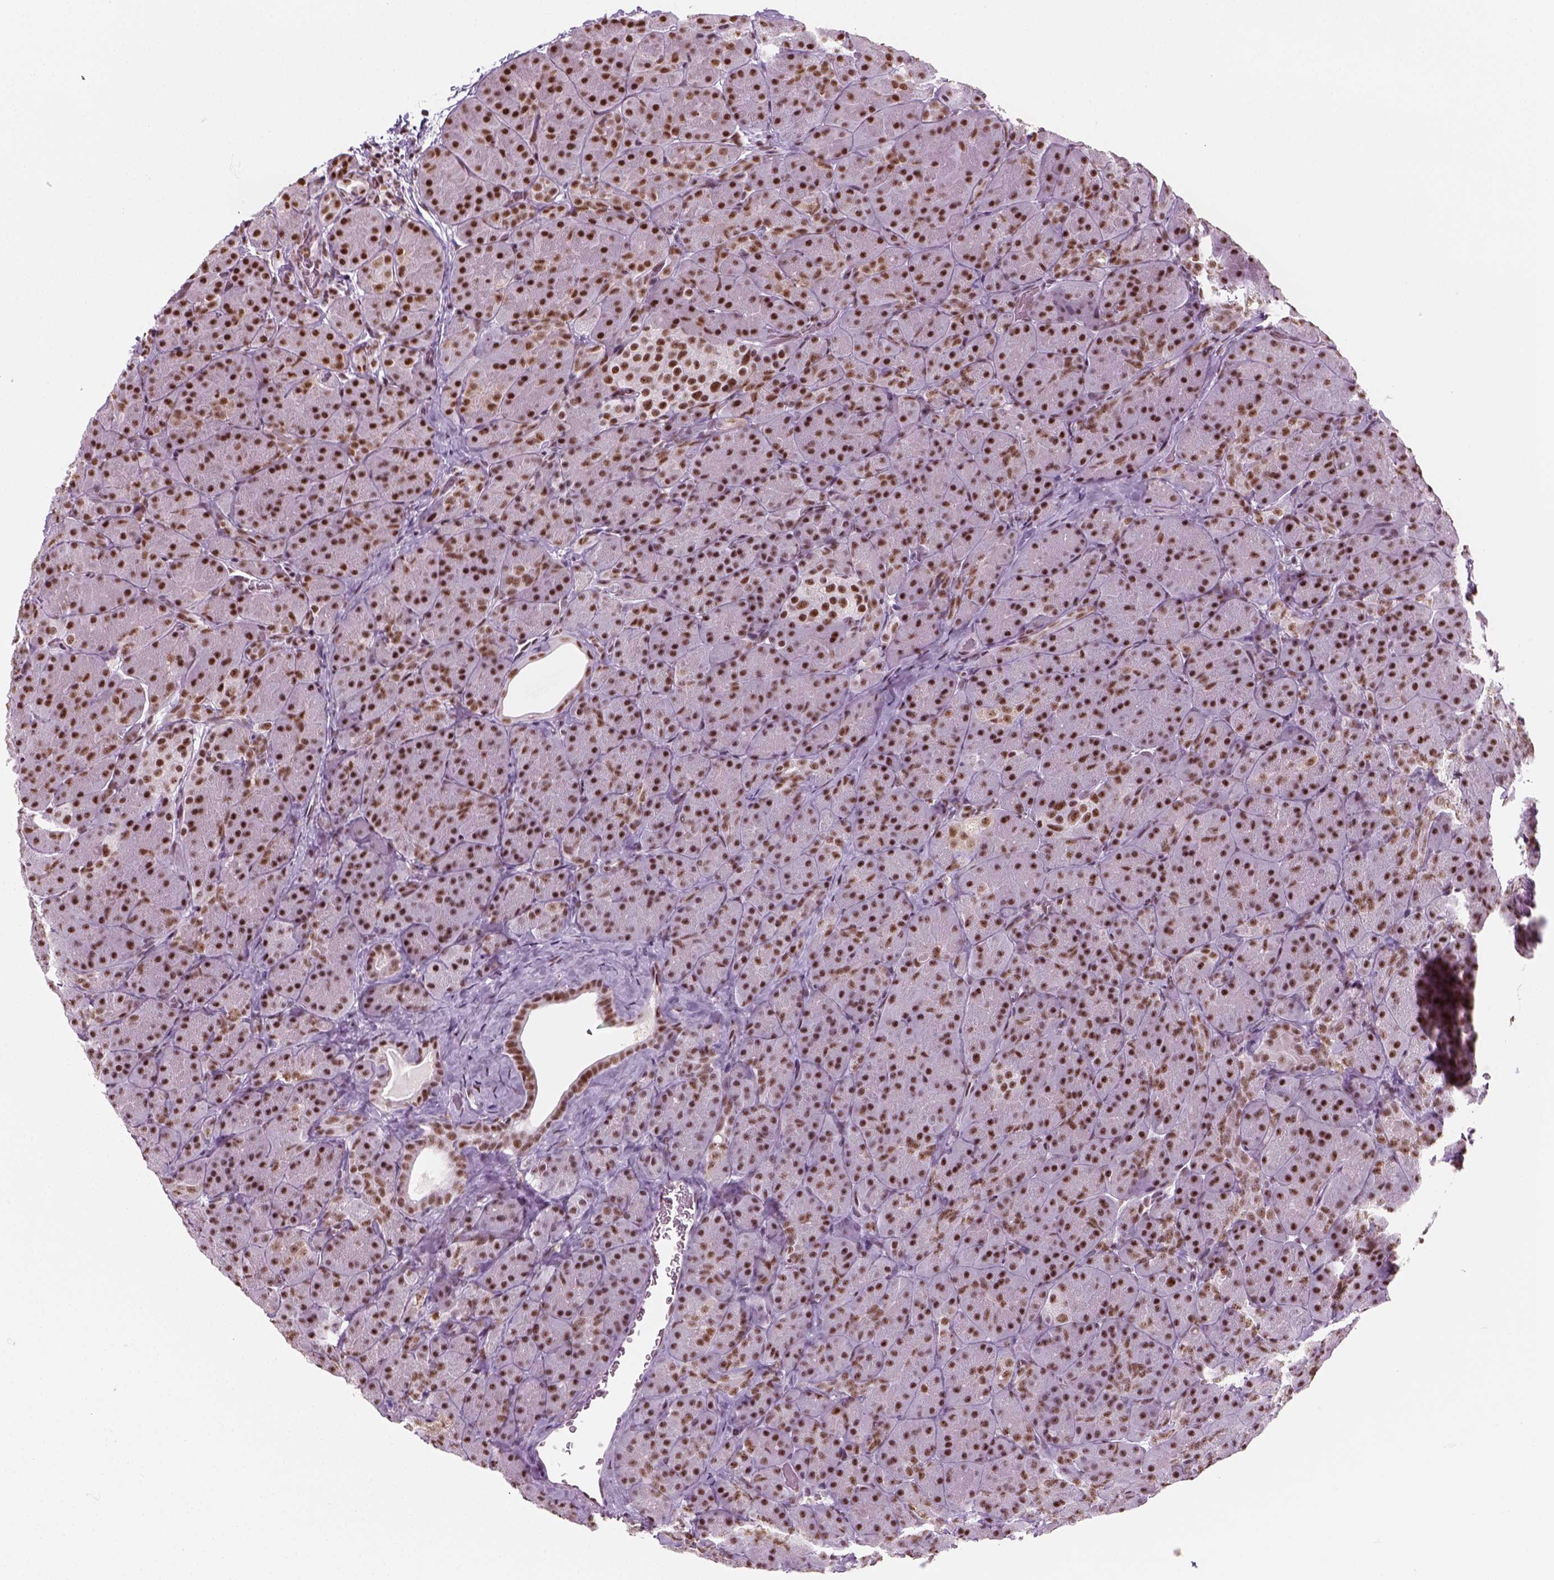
{"staining": {"intensity": "strong", "quantity": ">75%", "location": "nuclear"}, "tissue": "pancreas", "cell_type": "Exocrine glandular cells", "image_type": "normal", "snomed": [{"axis": "morphology", "description": "Normal tissue, NOS"}, {"axis": "topography", "description": "Pancreas"}], "caption": "Immunohistochemical staining of unremarkable pancreas shows >75% levels of strong nuclear protein positivity in about >75% of exocrine glandular cells. (DAB (3,3'-diaminobenzidine) IHC, brown staining for protein, blue staining for nuclei).", "gene": "GTF2F1", "patient": {"sex": "male", "age": 57}}